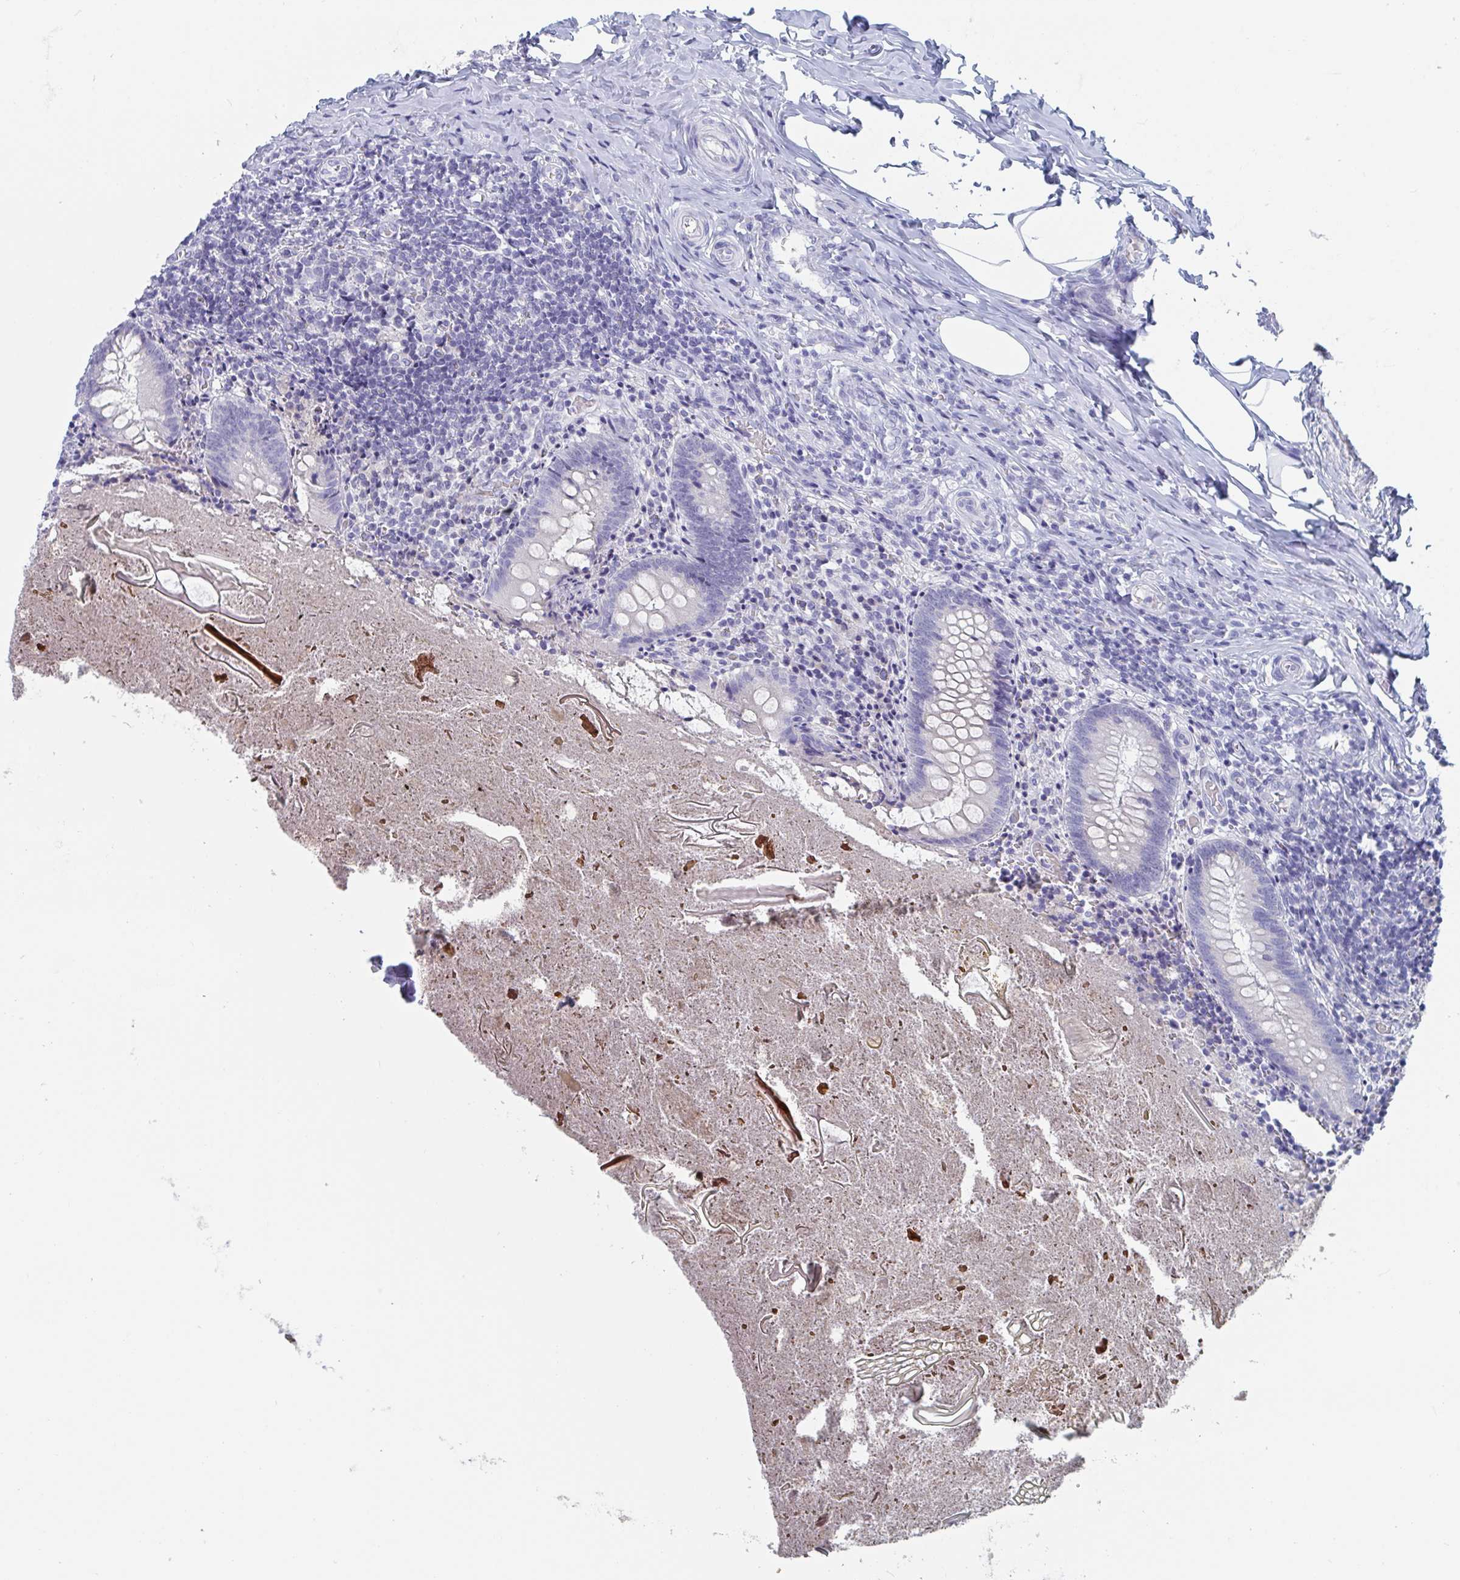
{"staining": {"intensity": "negative", "quantity": "none", "location": "none"}, "tissue": "appendix", "cell_type": "Glandular cells", "image_type": "normal", "snomed": [{"axis": "morphology", "description": "Normal tissue, NOS"}, {"axis": "topography", "description": "Appendix"}], "caption": "The histopathology image demonstrates no significant positivity in glandular cells of appendix.", "gene": "DPEP3", "patient": {"sex": "female", "age": 17}}